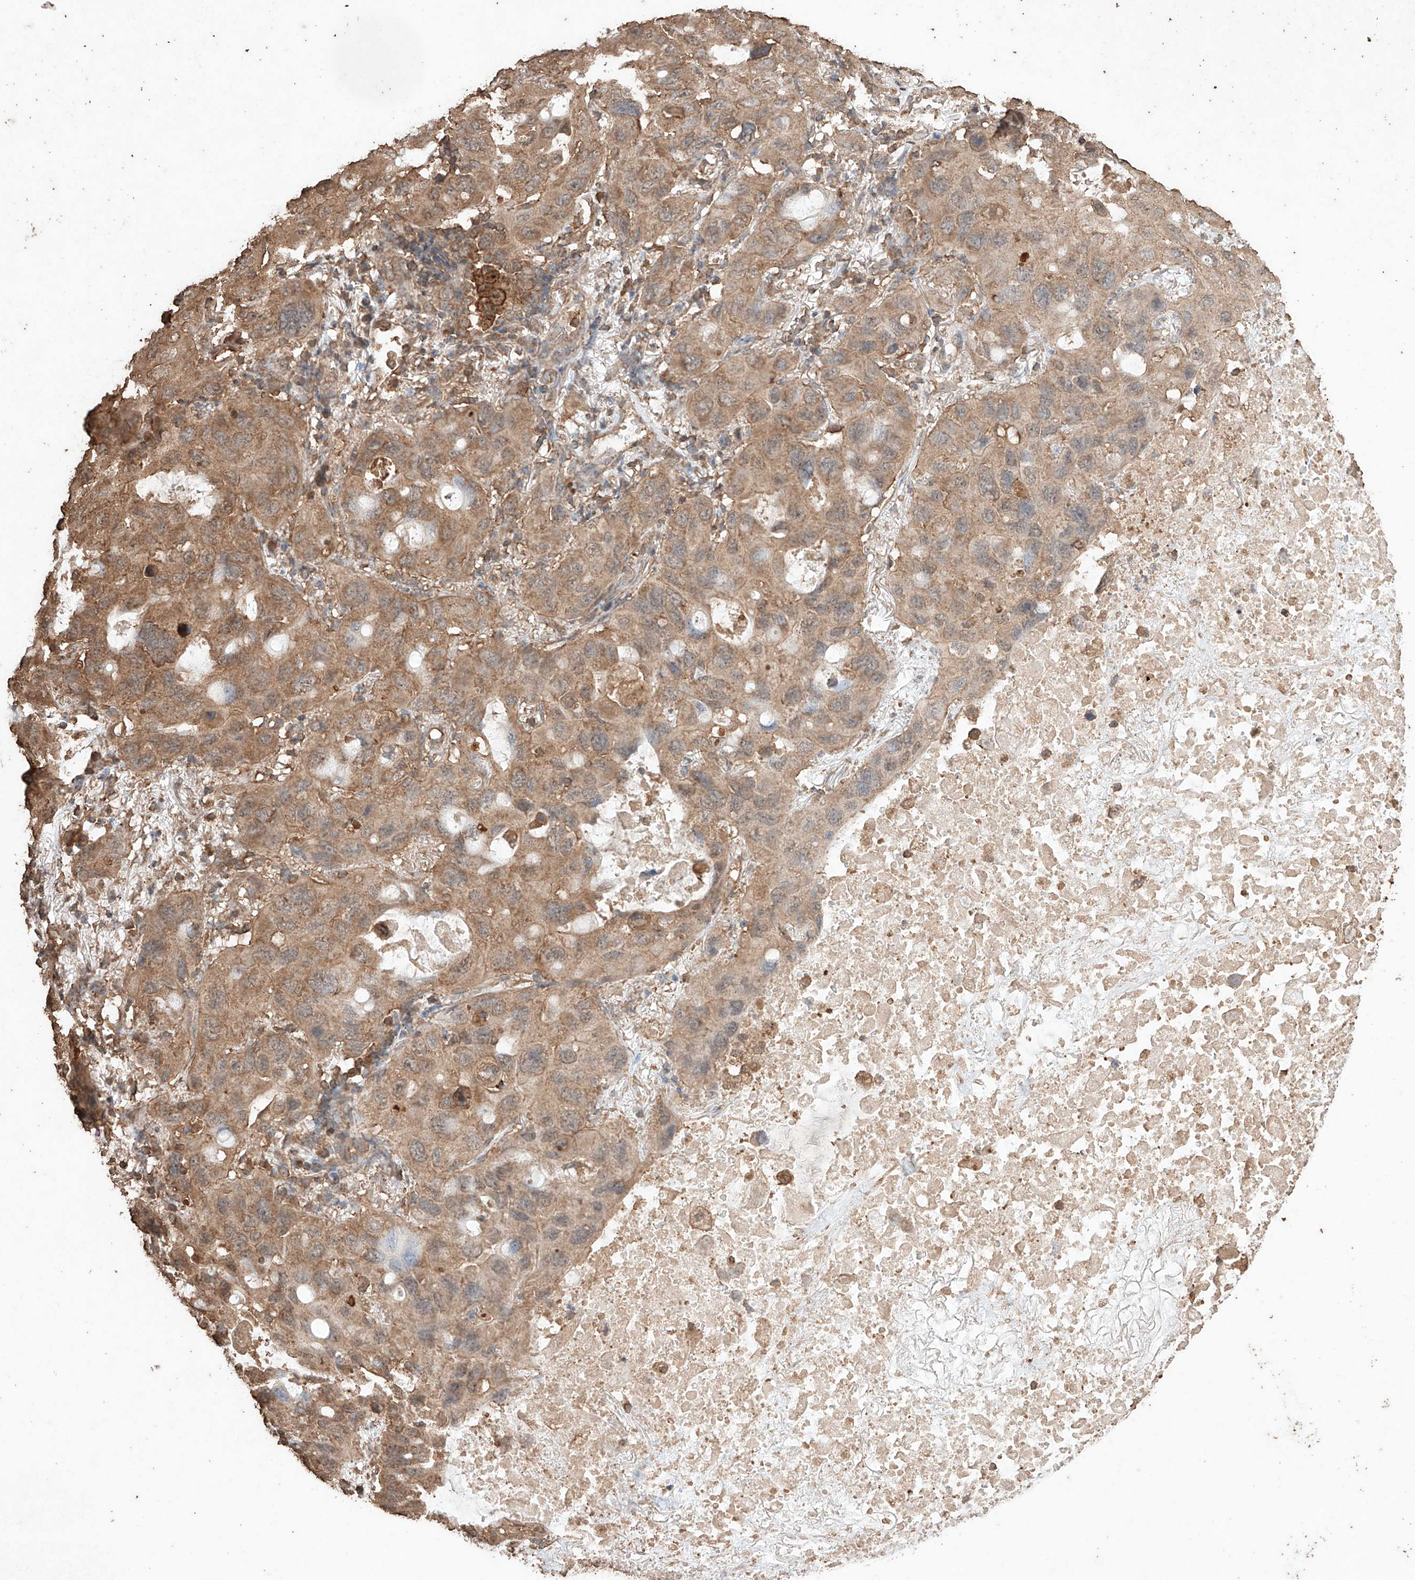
{"staining": {"intensity": "moderate", "quantity": ">75%", "location": "cytoplasmic/membranous"}, "tissue": "lung cancer", "cell_type": "Tumor cells", "image_type": "cancer", "snomed": [{"axis": "morphology", "description": "Squamous cell carcinoma, NOS"}, {"axis": "topography", "description": "Lung"}], "caption": "Lung squamous cell carcinoma was stained to show a protein in brown. There is medium levels of moderate cytoplasmic/membranous staining in about >75% of tumor cells. The protein is stained brown, and the nuclei are stained in blue (DAB IHC with brightfield microscopy, high magnification).", "gene": "M6PR", "patient": {"sex": "female", "age": 73}}